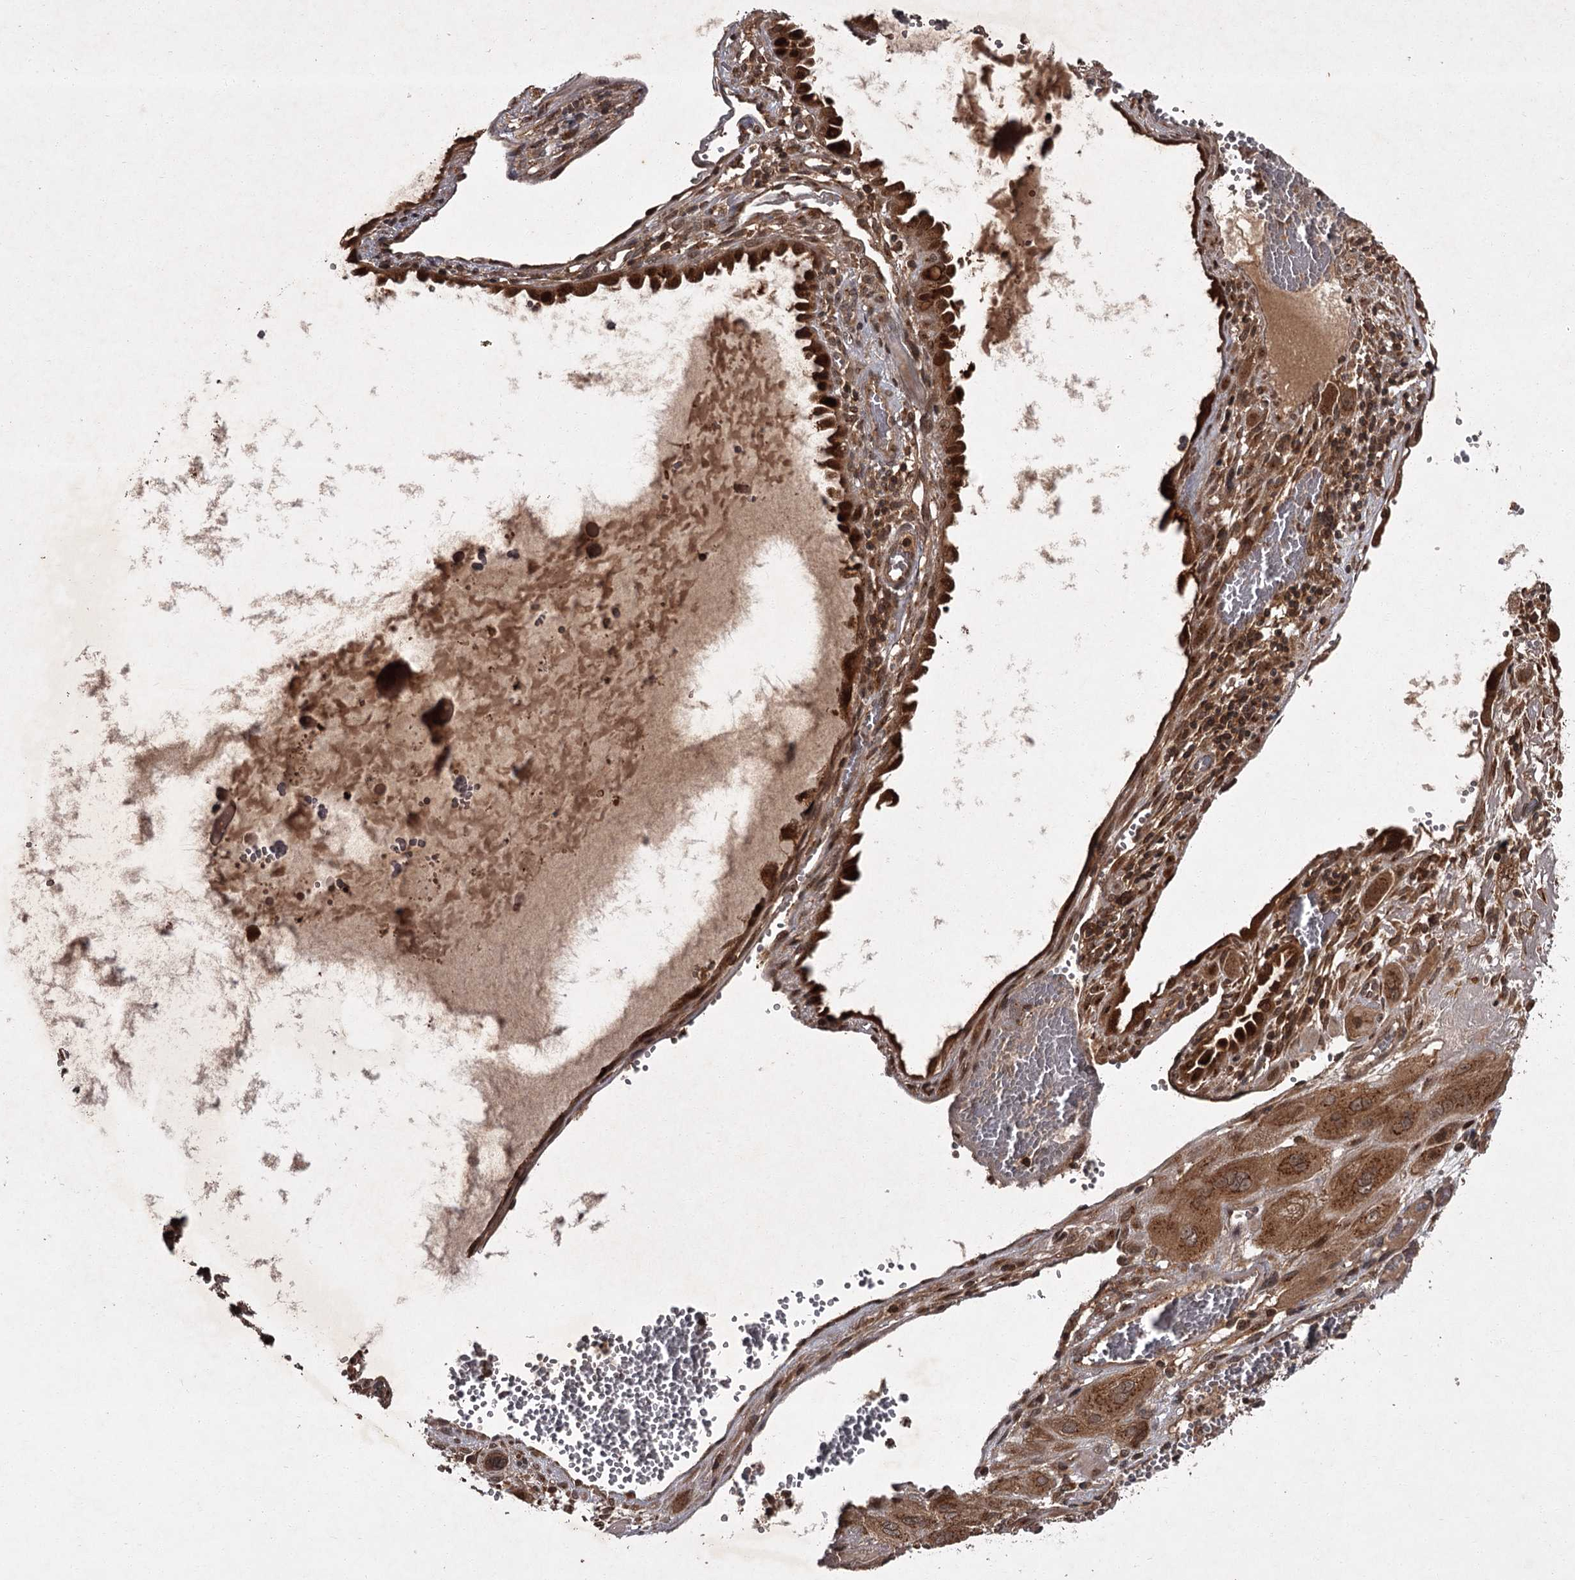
{"staining": {"intensity": "moderate", "quantity": ">75%", "location": "cytoplasmic/membranous"}, "tissue": "cervical cancer", "cell_type": "Tumor cells", "image_type": "cancer", "snomed": [{"axis": "morphology", "description": "Squamous cell carcinoma, NOS"}, {"axis": "topography", "description": "Cervix"}], "caption": "There is medium levels of moderate cytoplasmic/membranous positivity in tumor cells of squamous cell carcinoma (cervical), as demonstrated by immunohistochemical staining (brown color).", "gene": "TBC1D23", "patient": {"sex": "female", "age": 34}}